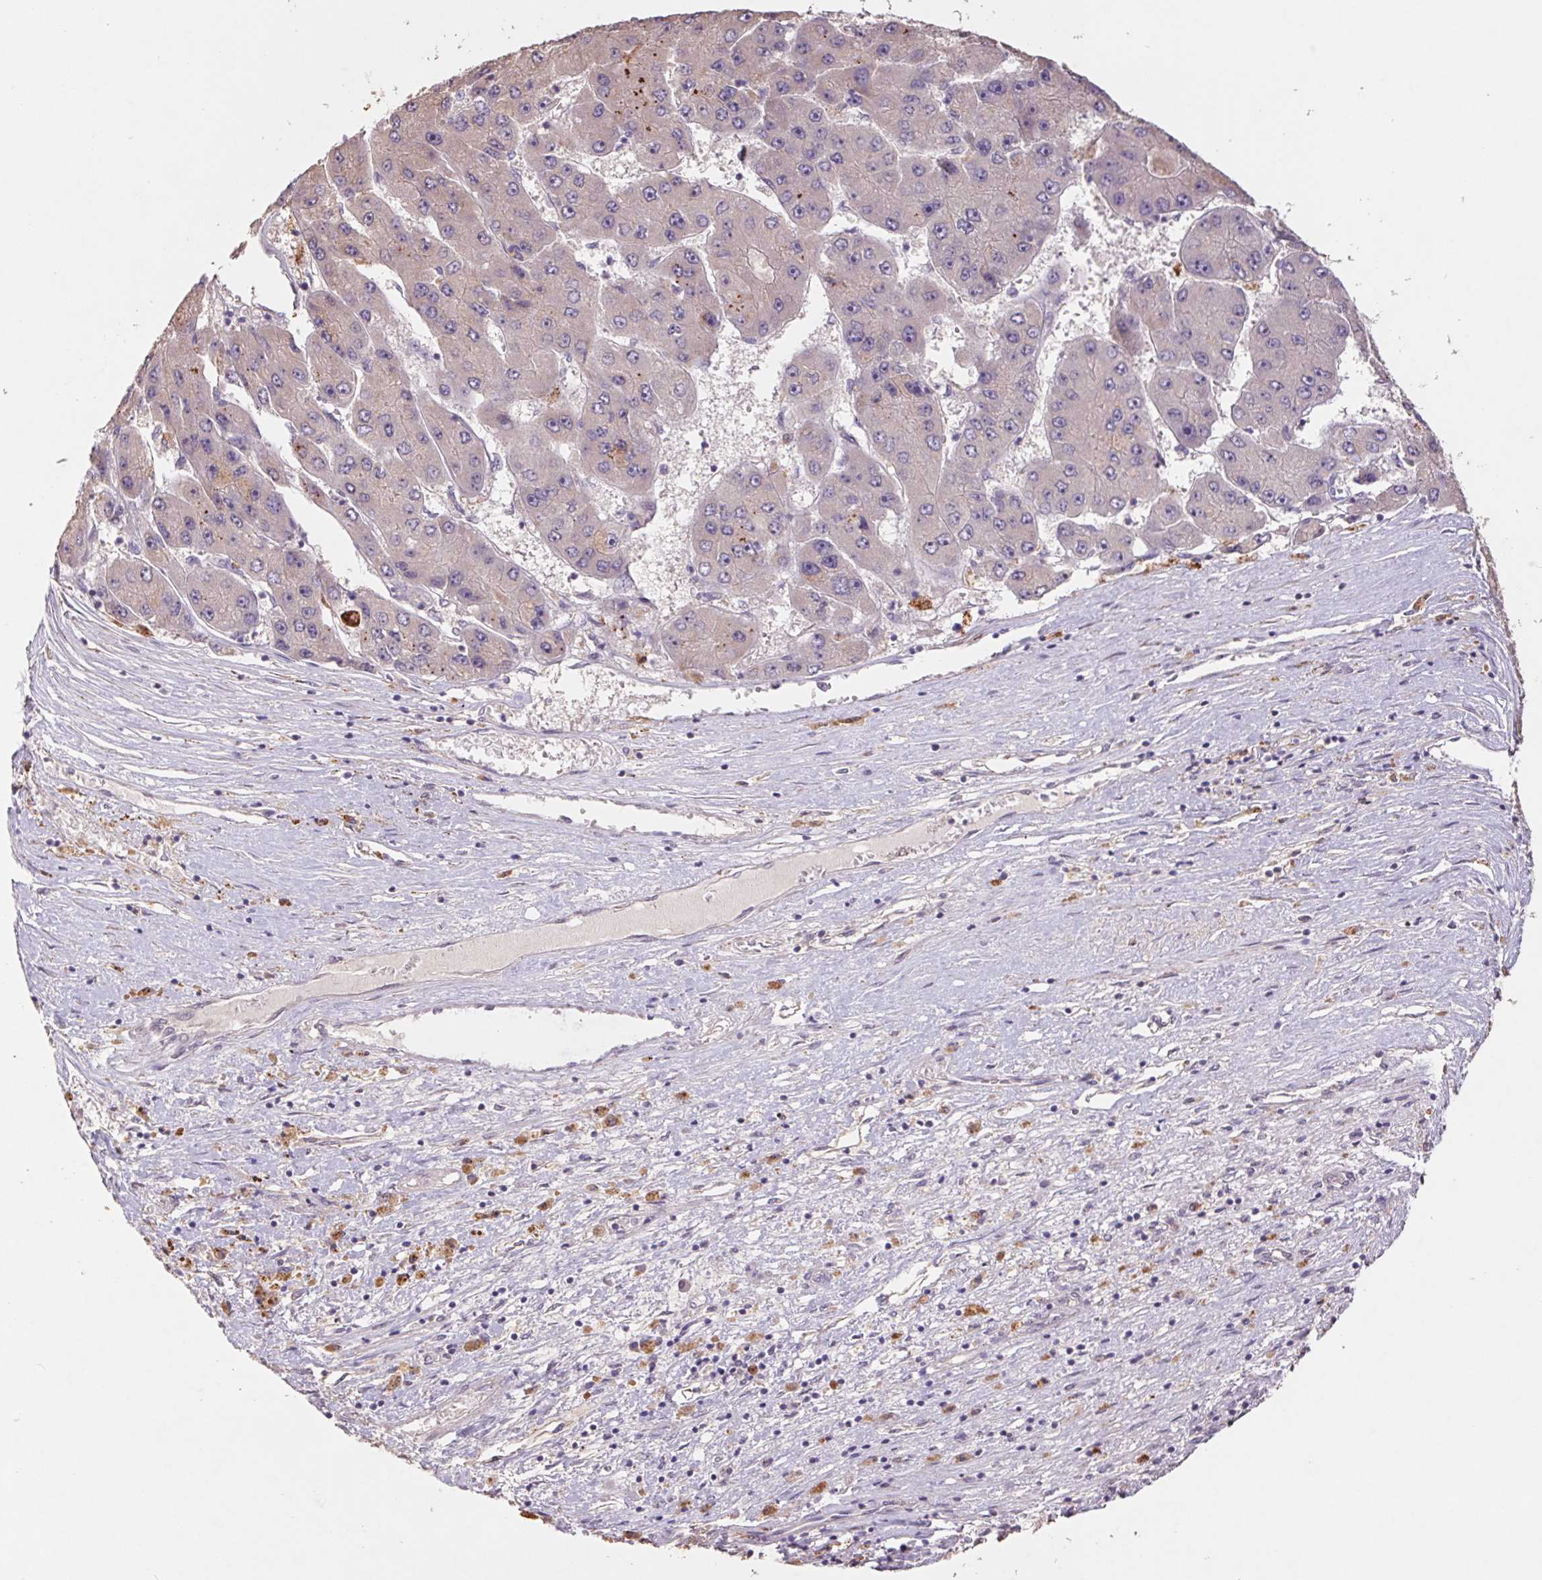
{"staining": {"intensity": "weak", "quantity": ">75%", "location": "cytoplasmic/membranous"}, "tissue": "liver cancer", "cell_type": "Tumor cells", "image_type": "cancer", "snomed": [{"axis": "morphology", "description": "Carcinoma, Hepatocellular, NOS"}, {"axis": "topography", "description": "Liver"}], "caption": "Immunohistochemical staining of human liver hepatocellular carcinoma demonstrates low levels of weak cytoplasmic/membranous staining in about >75% of tumor cells.", "gene": "GRM2", "patient": {"sex": "female", "age": 61}}